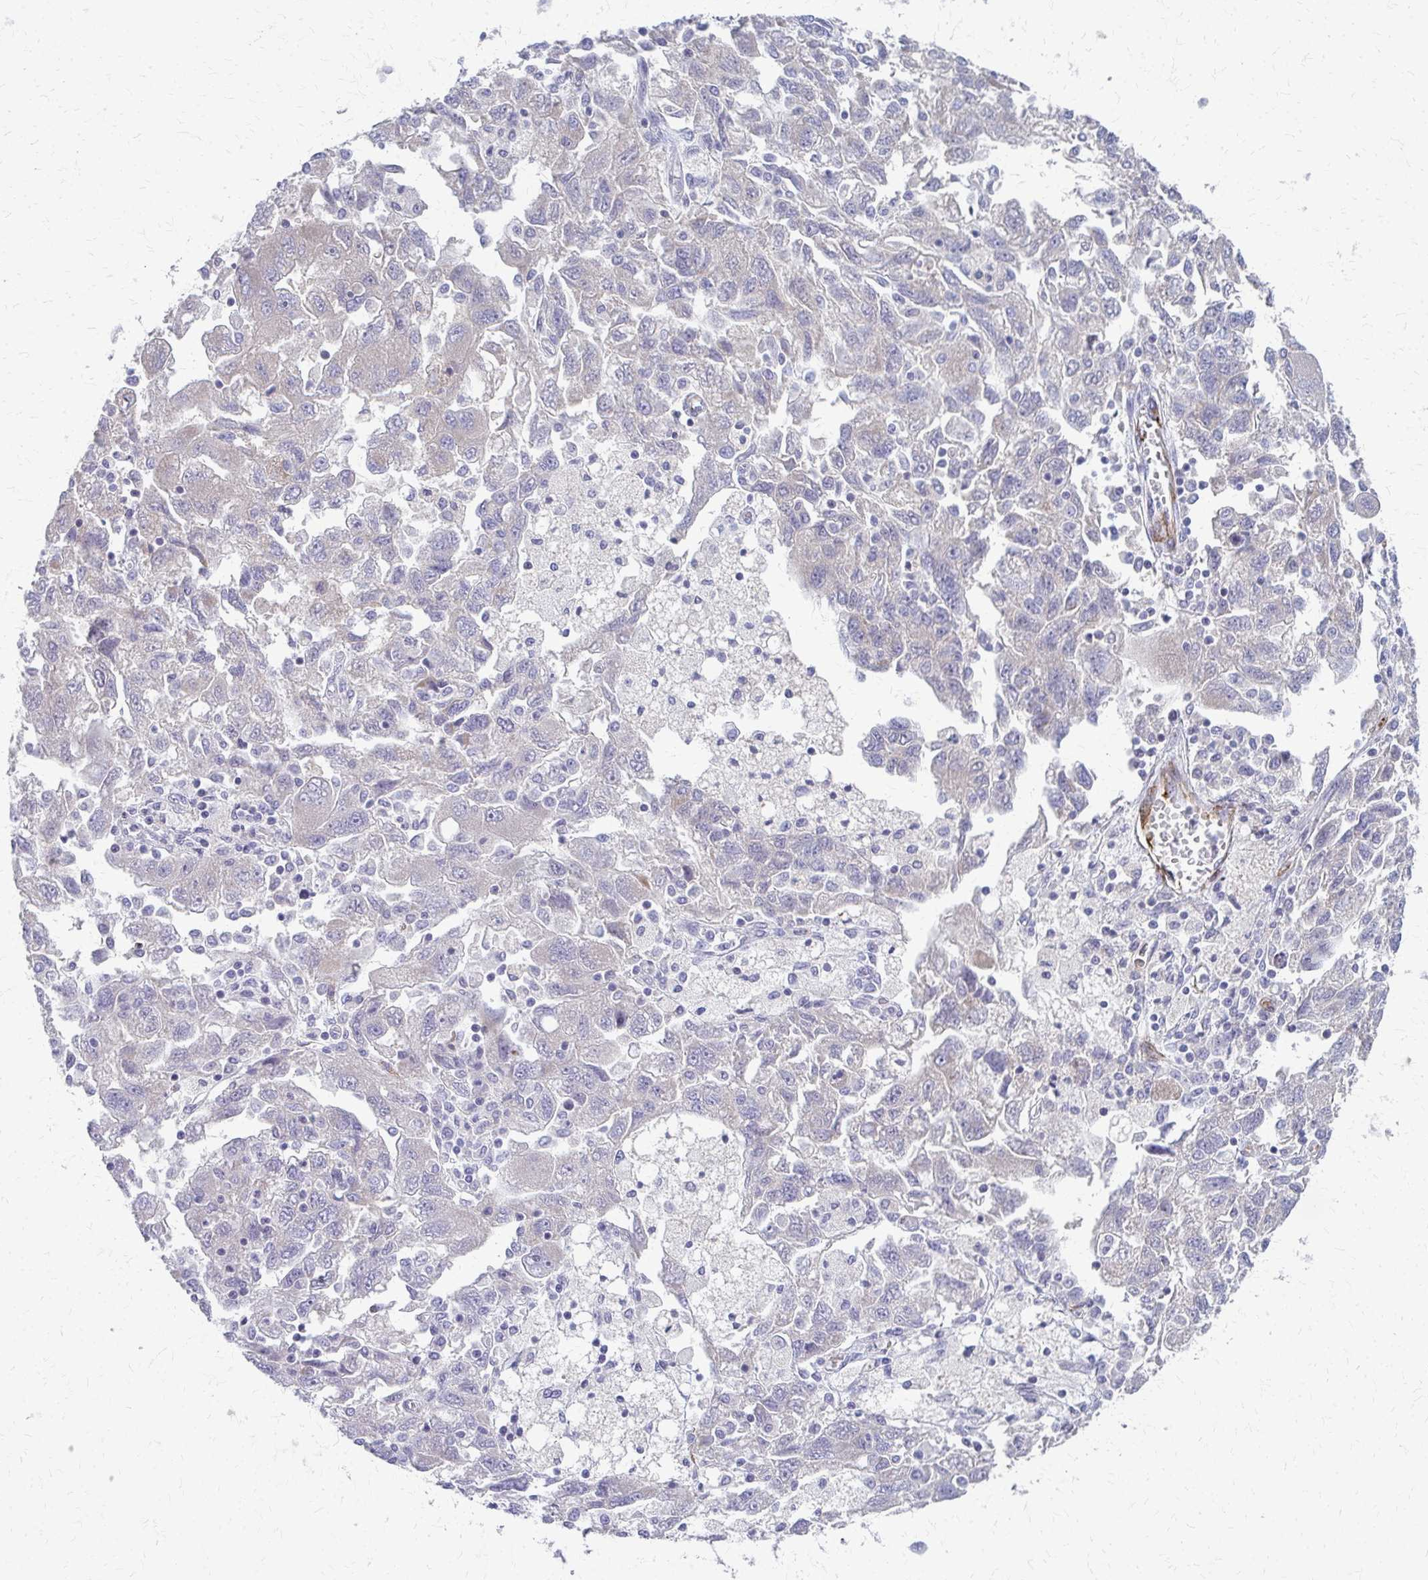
{"staining": {"intensity": "negative", "quantity": "none", "location": "none"}, "tissue": "ovarian cancer", "cell_type": "Tumor cells", "image_type": "cancer", "snomed": [{"axis": "morphology", "description": "Carcinoma, NOS"}, {"axis": "morphology", "description": "Cystadenocarcinoma, serous, NOS"}, {"axis": "topography", "description": "Ovary"}], "caption": "Ovarian cancer (carcinoma) was stained to show a protein in brown. There is no significant positivity in tumor cells.", "gene": "ADIPOQ", "patient": {"sex": "female", "age": 69}}